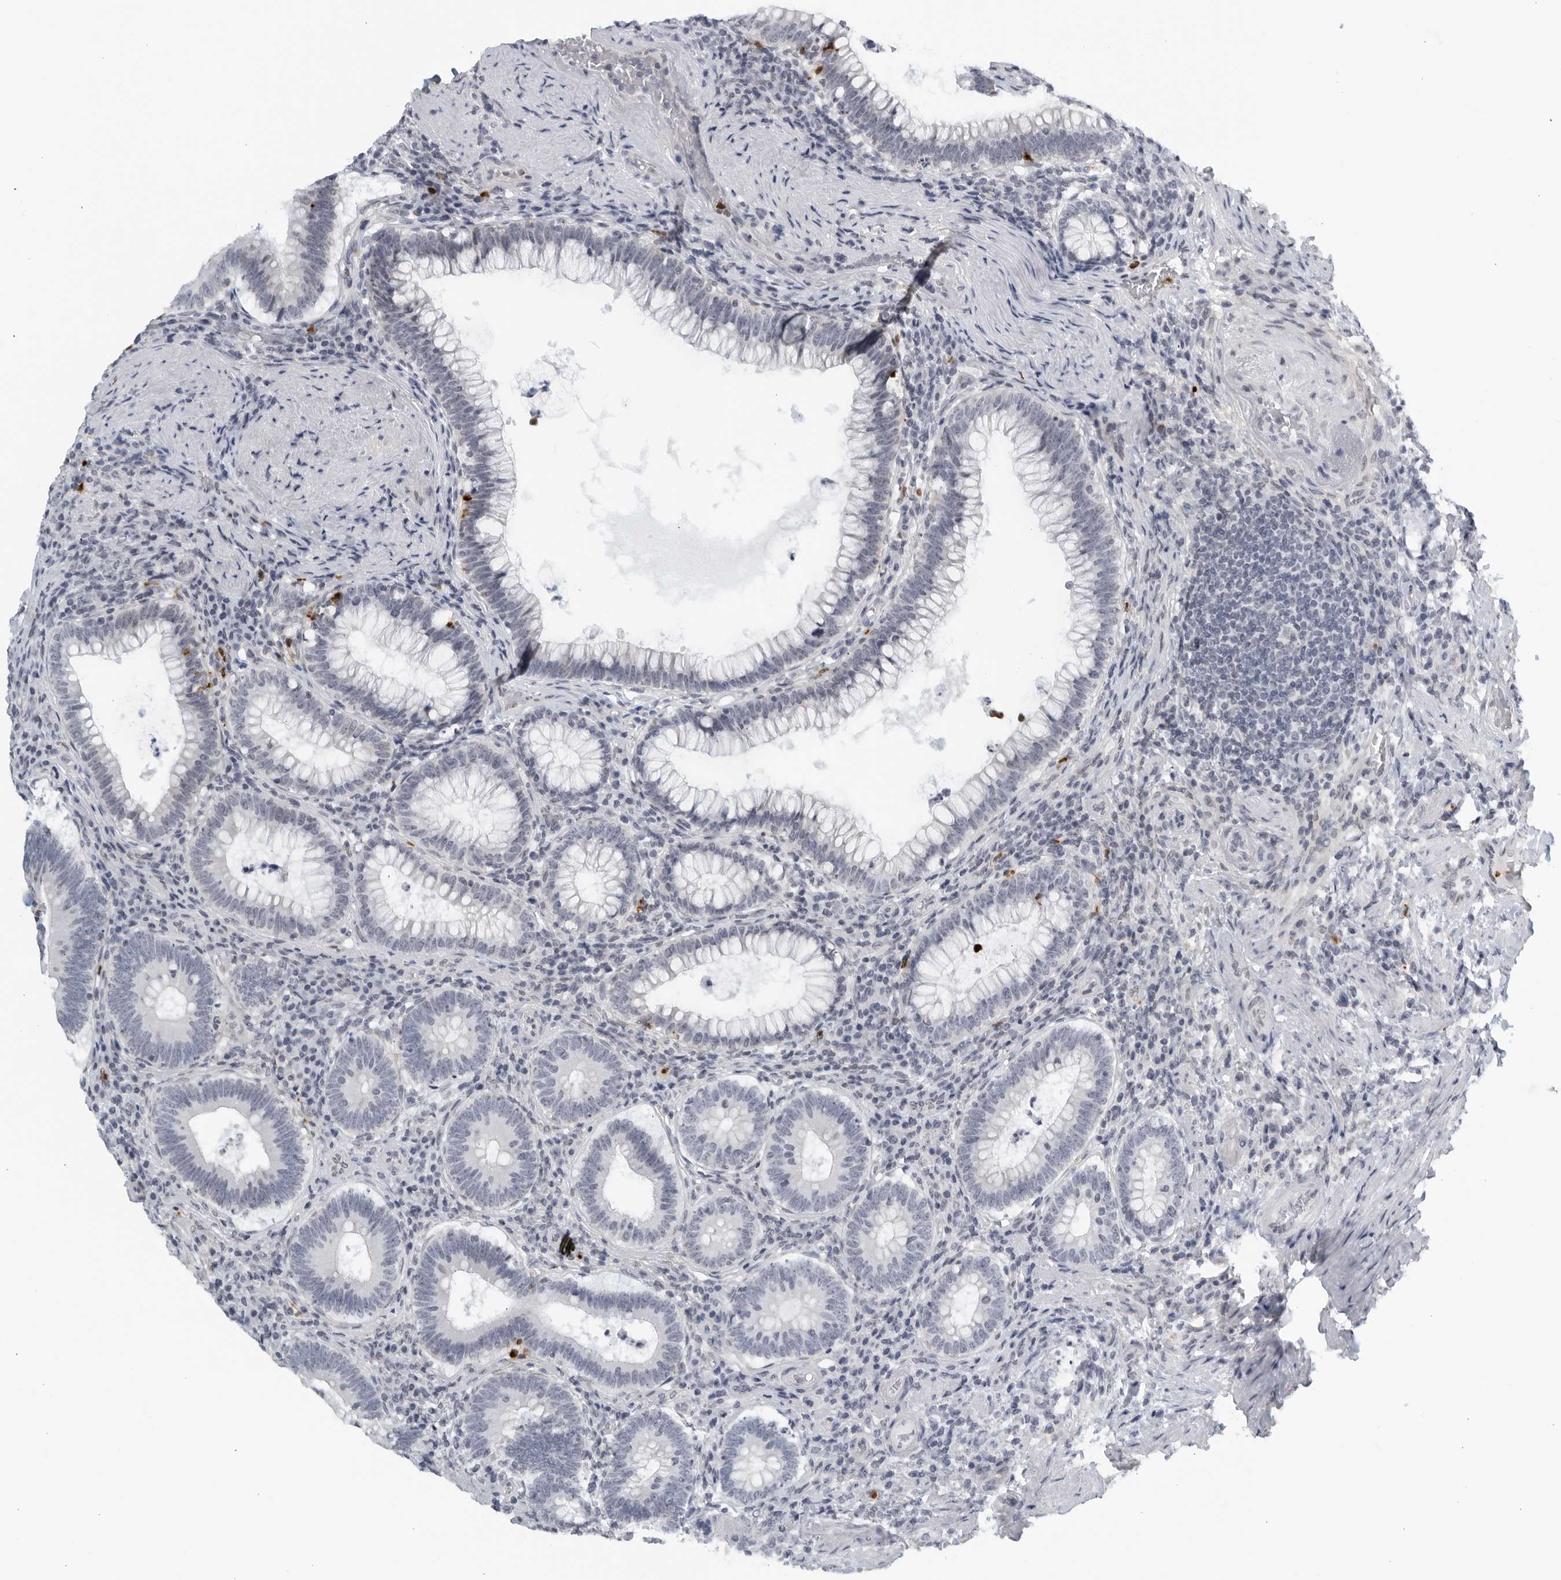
{"staining": {"intensity": "negative", "quantity": "none", "location": "none"}, "tissue": "colorectal cancer", "cell_type": "Tumor cells", "image_type": "cancer", "snomed": [{"axis": "morphology", "description": "Normal tissue, NOS"}, {"axis": "topography", "description": "Colon"}], "caption": "An image of human colorectal cancer is negative for staining in tumor cells.", "gene": "KLK7", "patient": {"sex": "female", "age": 82}}